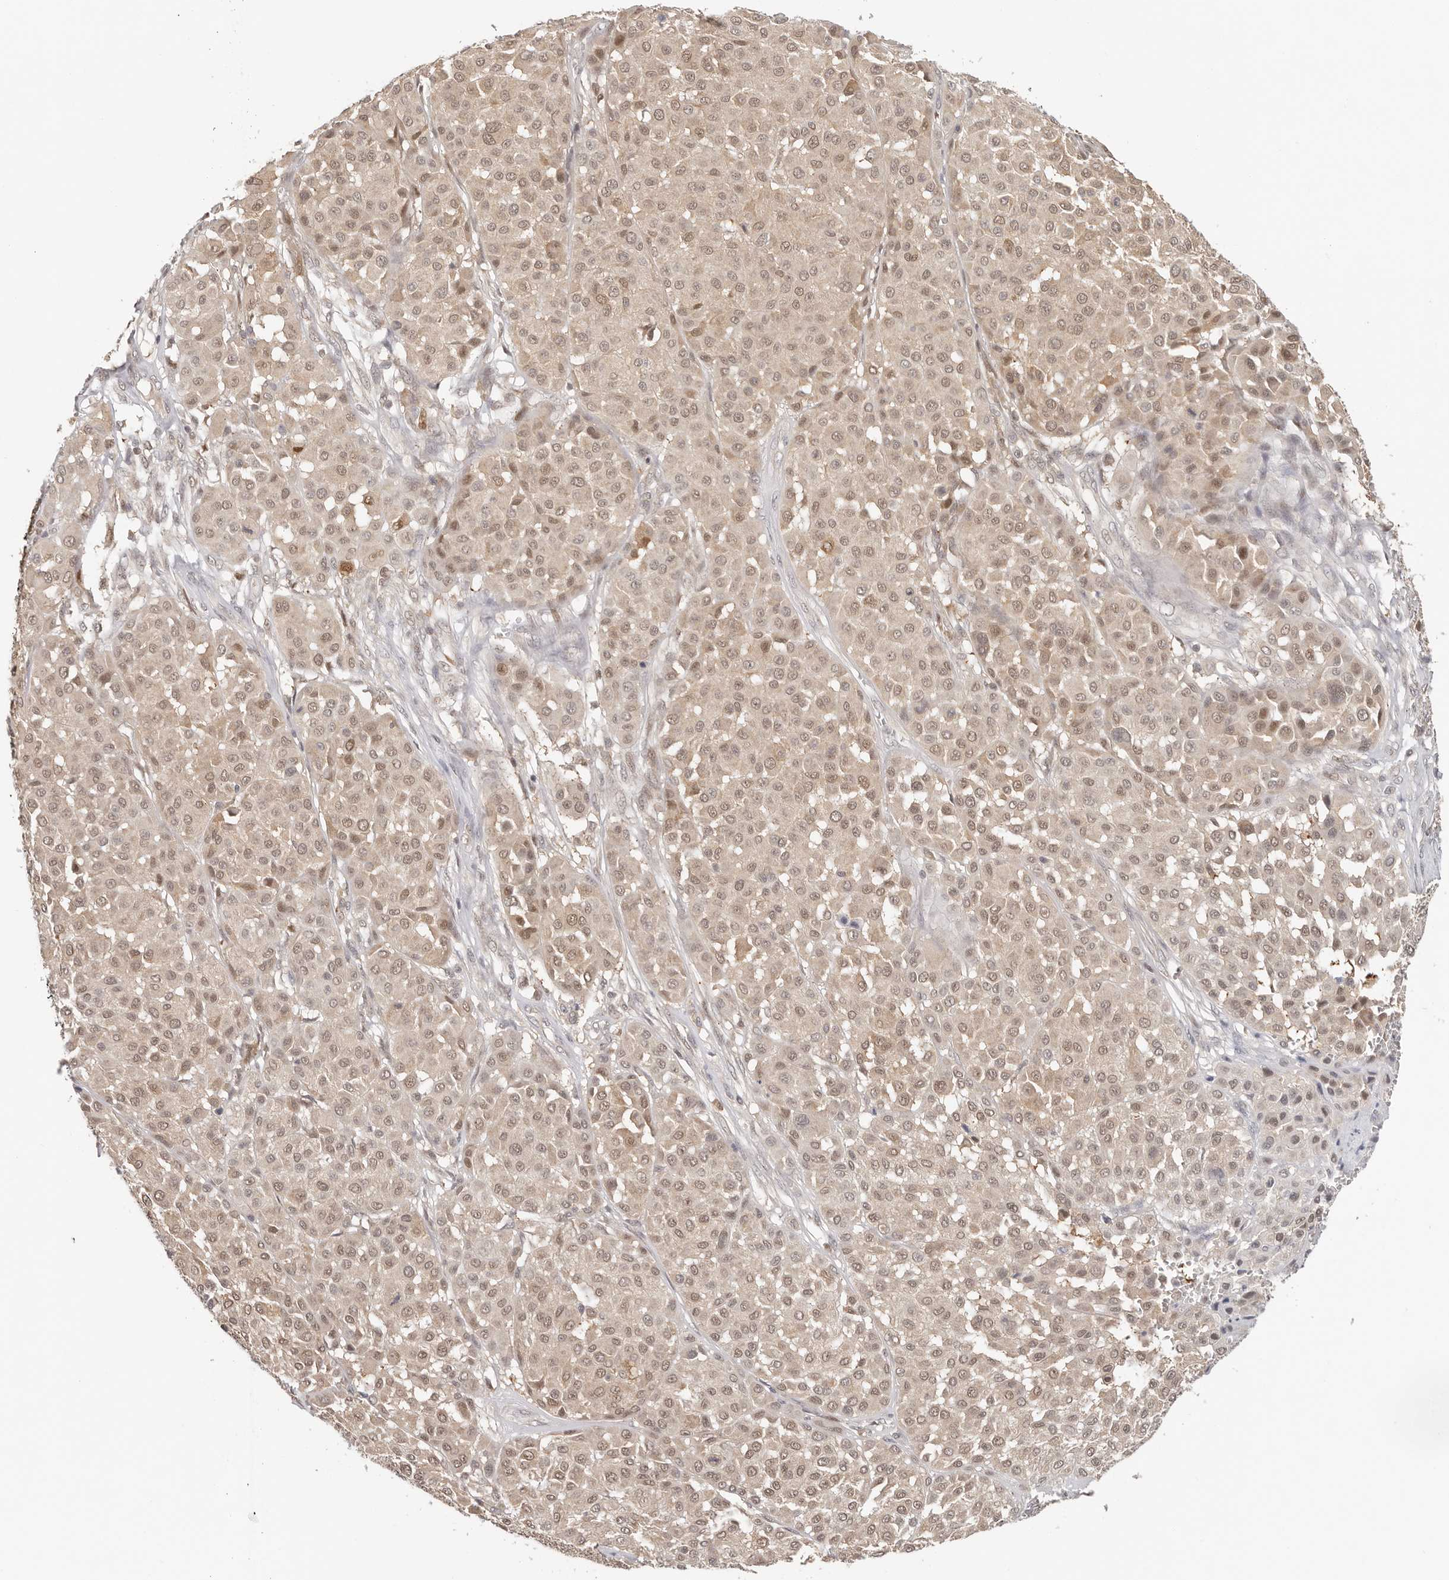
{"staining": {"intensity": "weak", "quantity": ">75%", "location": "nuclear"}, "tissue": "melanoma", "cell_type": "Tumor cells", "image_type": "cancer", "snomed": [{"axis": "morphology", "description": "Malignant melanoma, Metastatic site"}, {"axis": "topography", "description": "Soft tissue"}], "caption": "Human melanoma stained for a protein (brown) exhibits weak nuclear positive staining in about >75% of tumor cells.", "gene": "LARP7", "patient": {"sex": "male", "age": 41}}